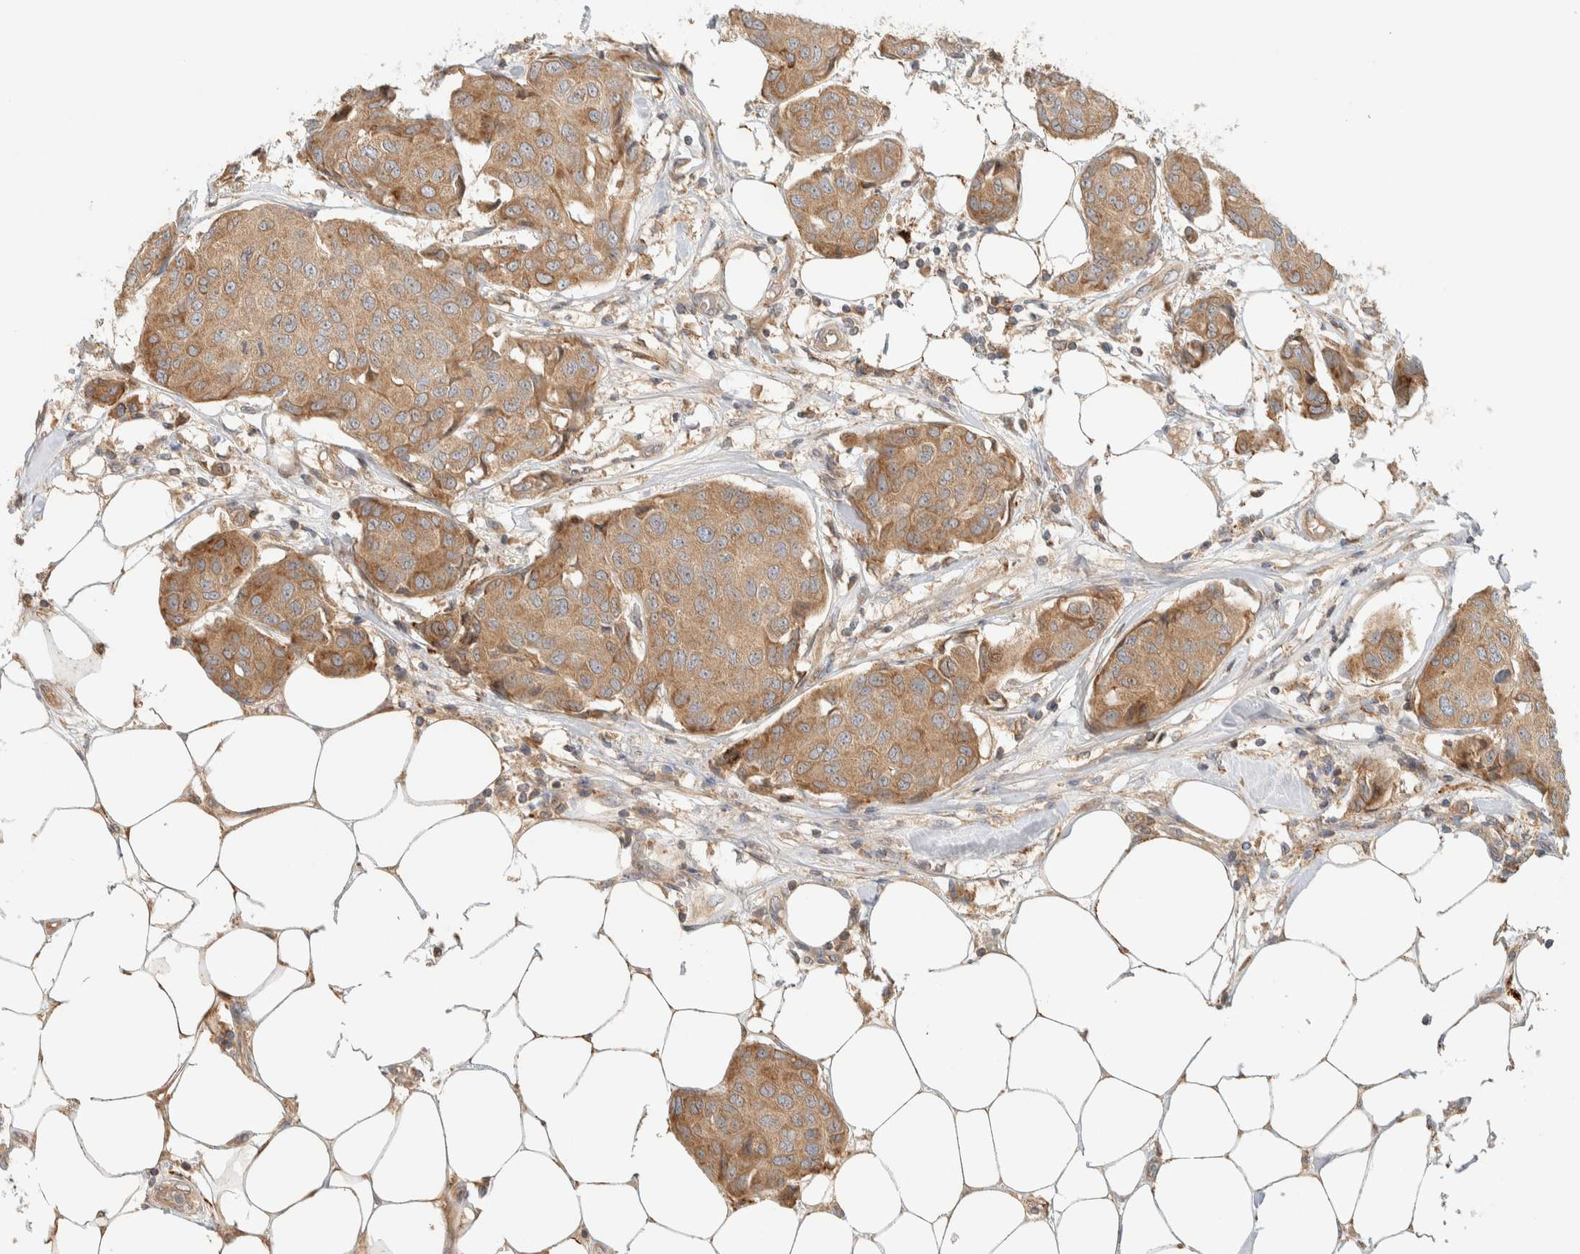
{"staining": {"intensity": "moderate", "quantity": ">75%", "location": "cytoplasmic/membranous"}, "tissue": "breast cancer", "cell_type": "Tumor cells", "image_type": "cancer", "snomed": [{"axis": "morphology", "description": "Duct carcinoma"}, {"axis": "topography", "description": "Breast"}], "caption": "The immunohistochemical stain shows moderate cytoplasmic/membranous expression in tumor cells of breast infiltrating ductal carcinoma tissue. (brown staining indicates protein expression, while blue staining denotes nuclei).", "gene": "FAM167A", "patient": {"sex": "female", "age": 80}}